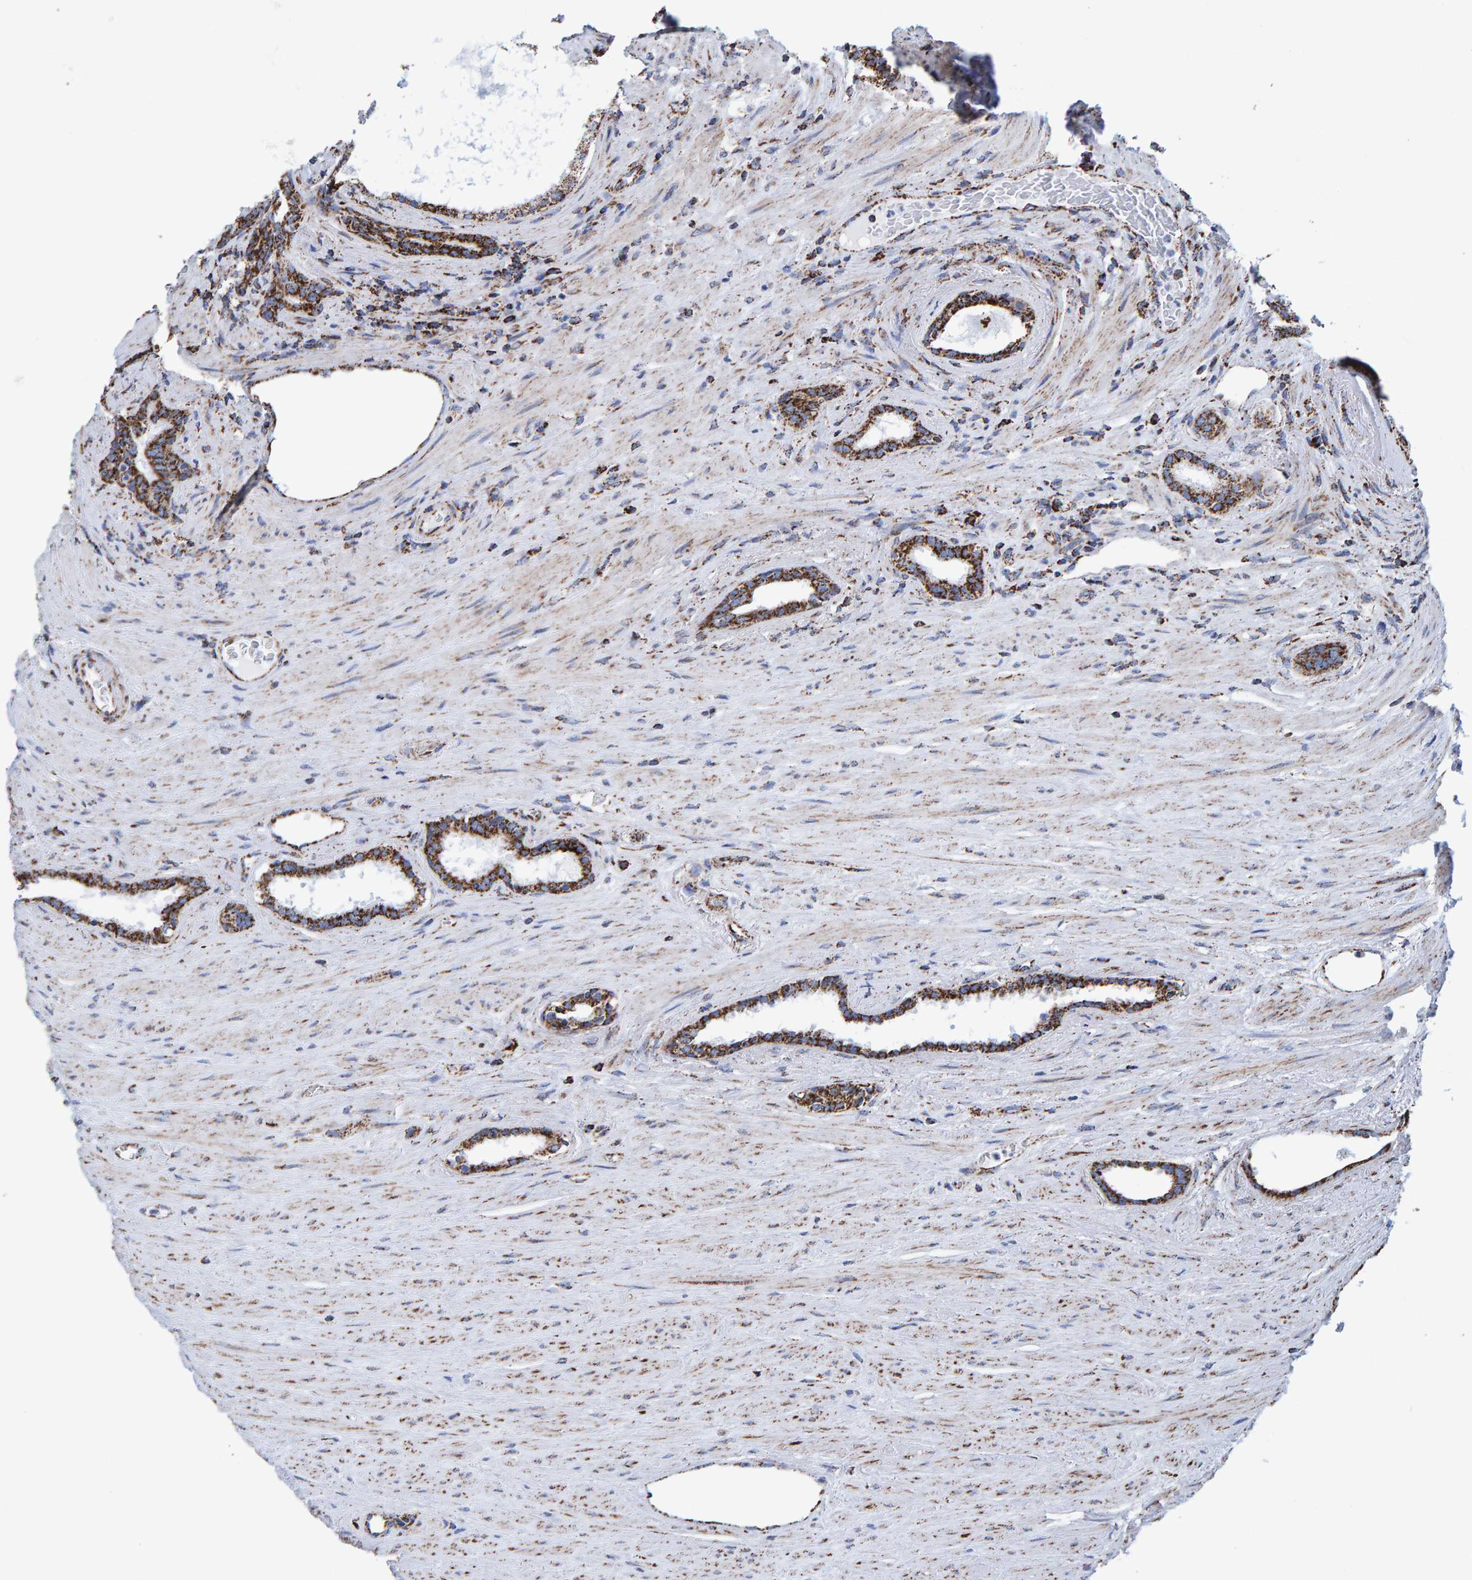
{"staining": {"intensity": "strong", "quantity": ">75%", "location": "cytoplasmic/membranous"}, "tissue": "prostate cancer", "cell_type": "Tumor cells", "image_type": "cancer", "snomed": [{"axis": "morphology", "description": "Adenocarcinoma, High grade"}, {"axis": "topography", "description": "Prostate"}], "caption": "Human adenocarcinoma (high-grade) (prostate) stained with a protein marker shows strong staining in tumor cells.", "gene": "ENSG00000262660", "patient": {"sex": "male", "age": 71}}